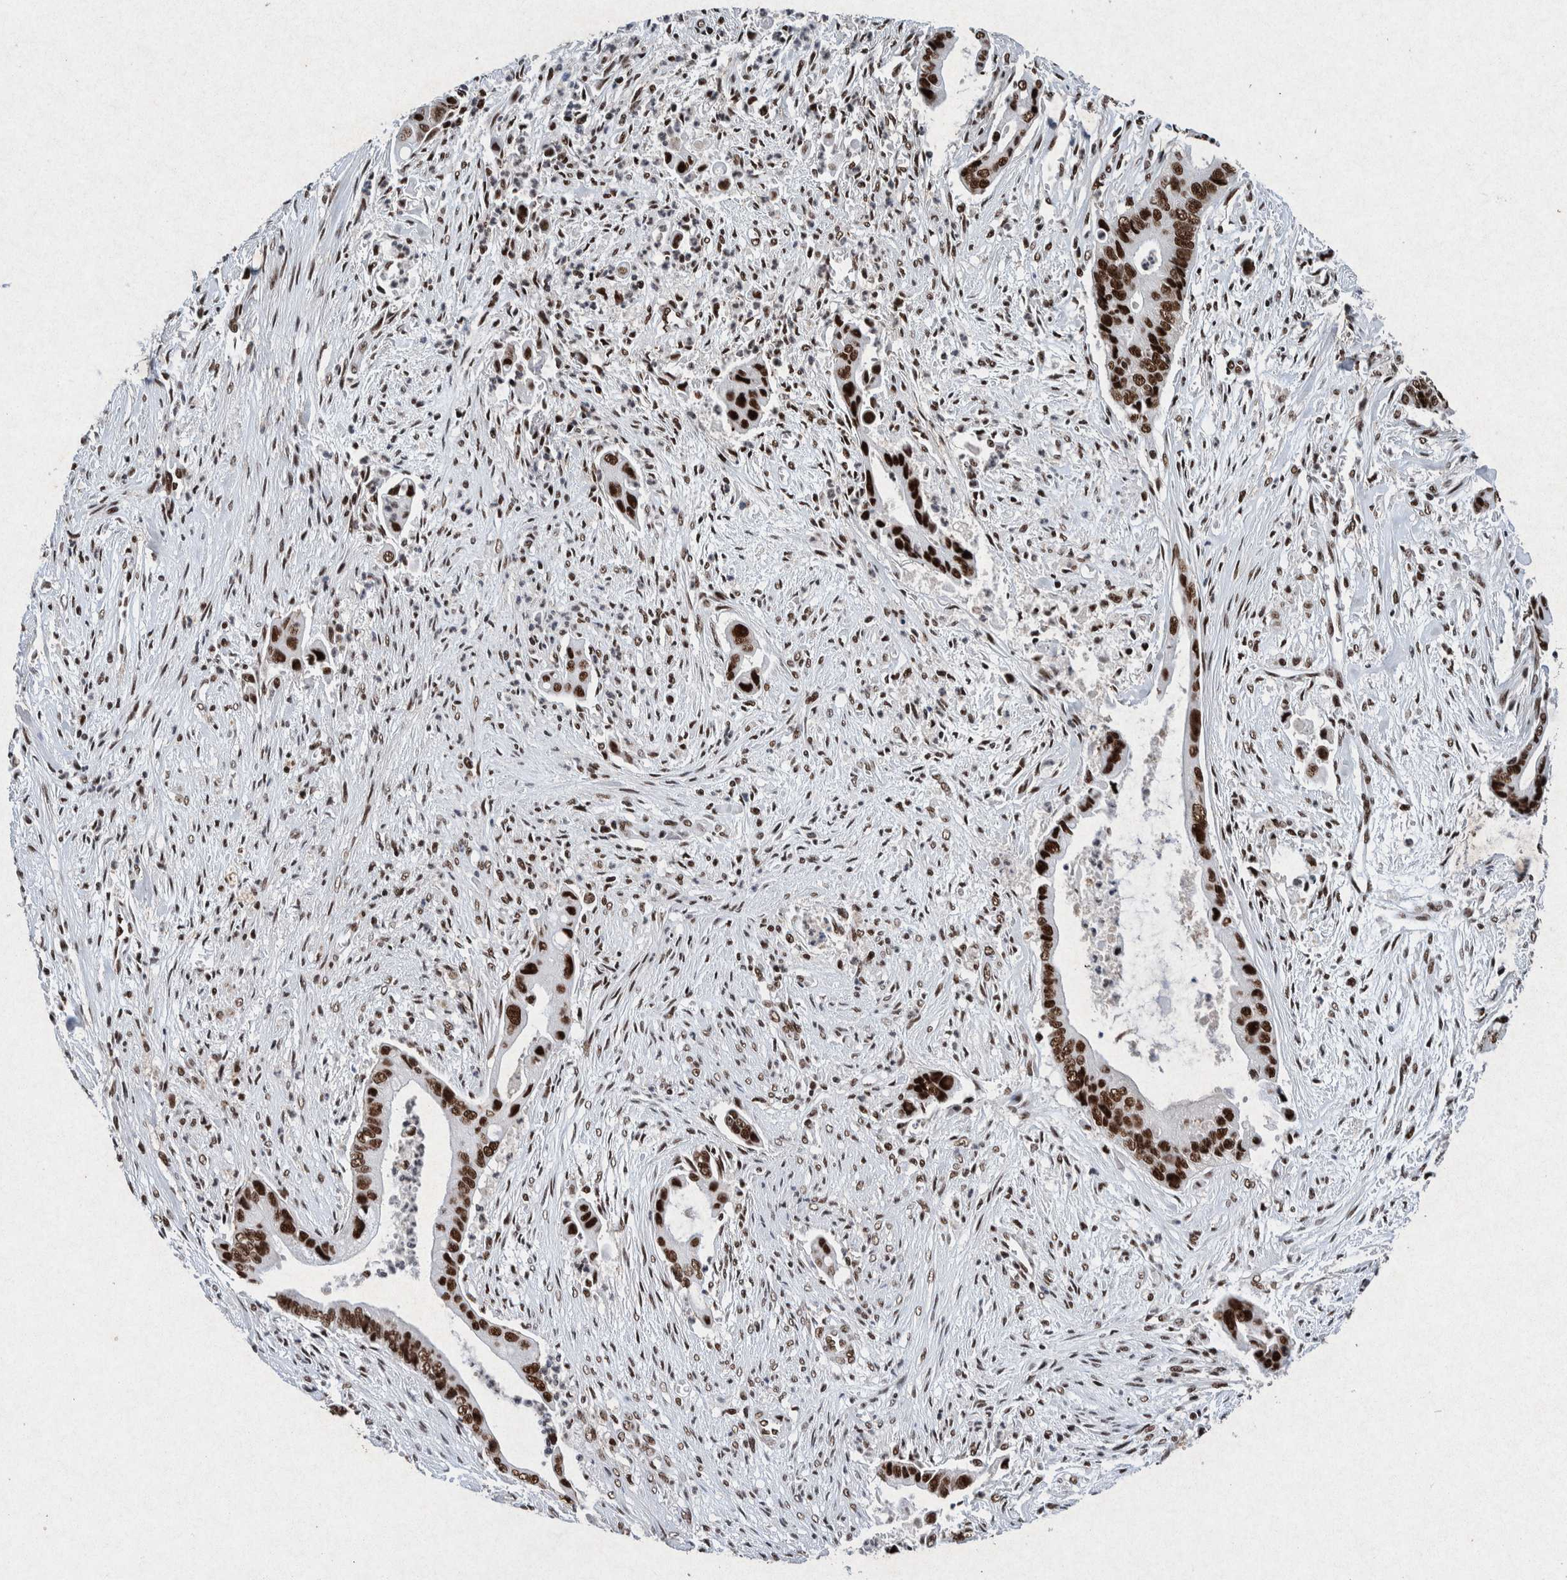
{"staining": {"intensity": "strong", "quantity": ">75%", "location": "nuclear"}, "tissue": "liver cancer", "cell_type": "Tumor cells", "image_type": "cancer", "snomed": [{"axis": "morphology", "description": "Cholangiocarcinoma"}, {"axis": "topography", "description": "Liver"}], "caption": "Protein staining of liver cancer tissue demonstrates strong nuclear expression in about >75% of tumor cells. The protein of interest is stained brown, and the nuclei are stained in blue (DAB (3,3'-diaminobenzidine) IHC with brightfield microscopy, high magnification).", "gene": "TAF10", "patient": {"sex": "female", "age": 55}}